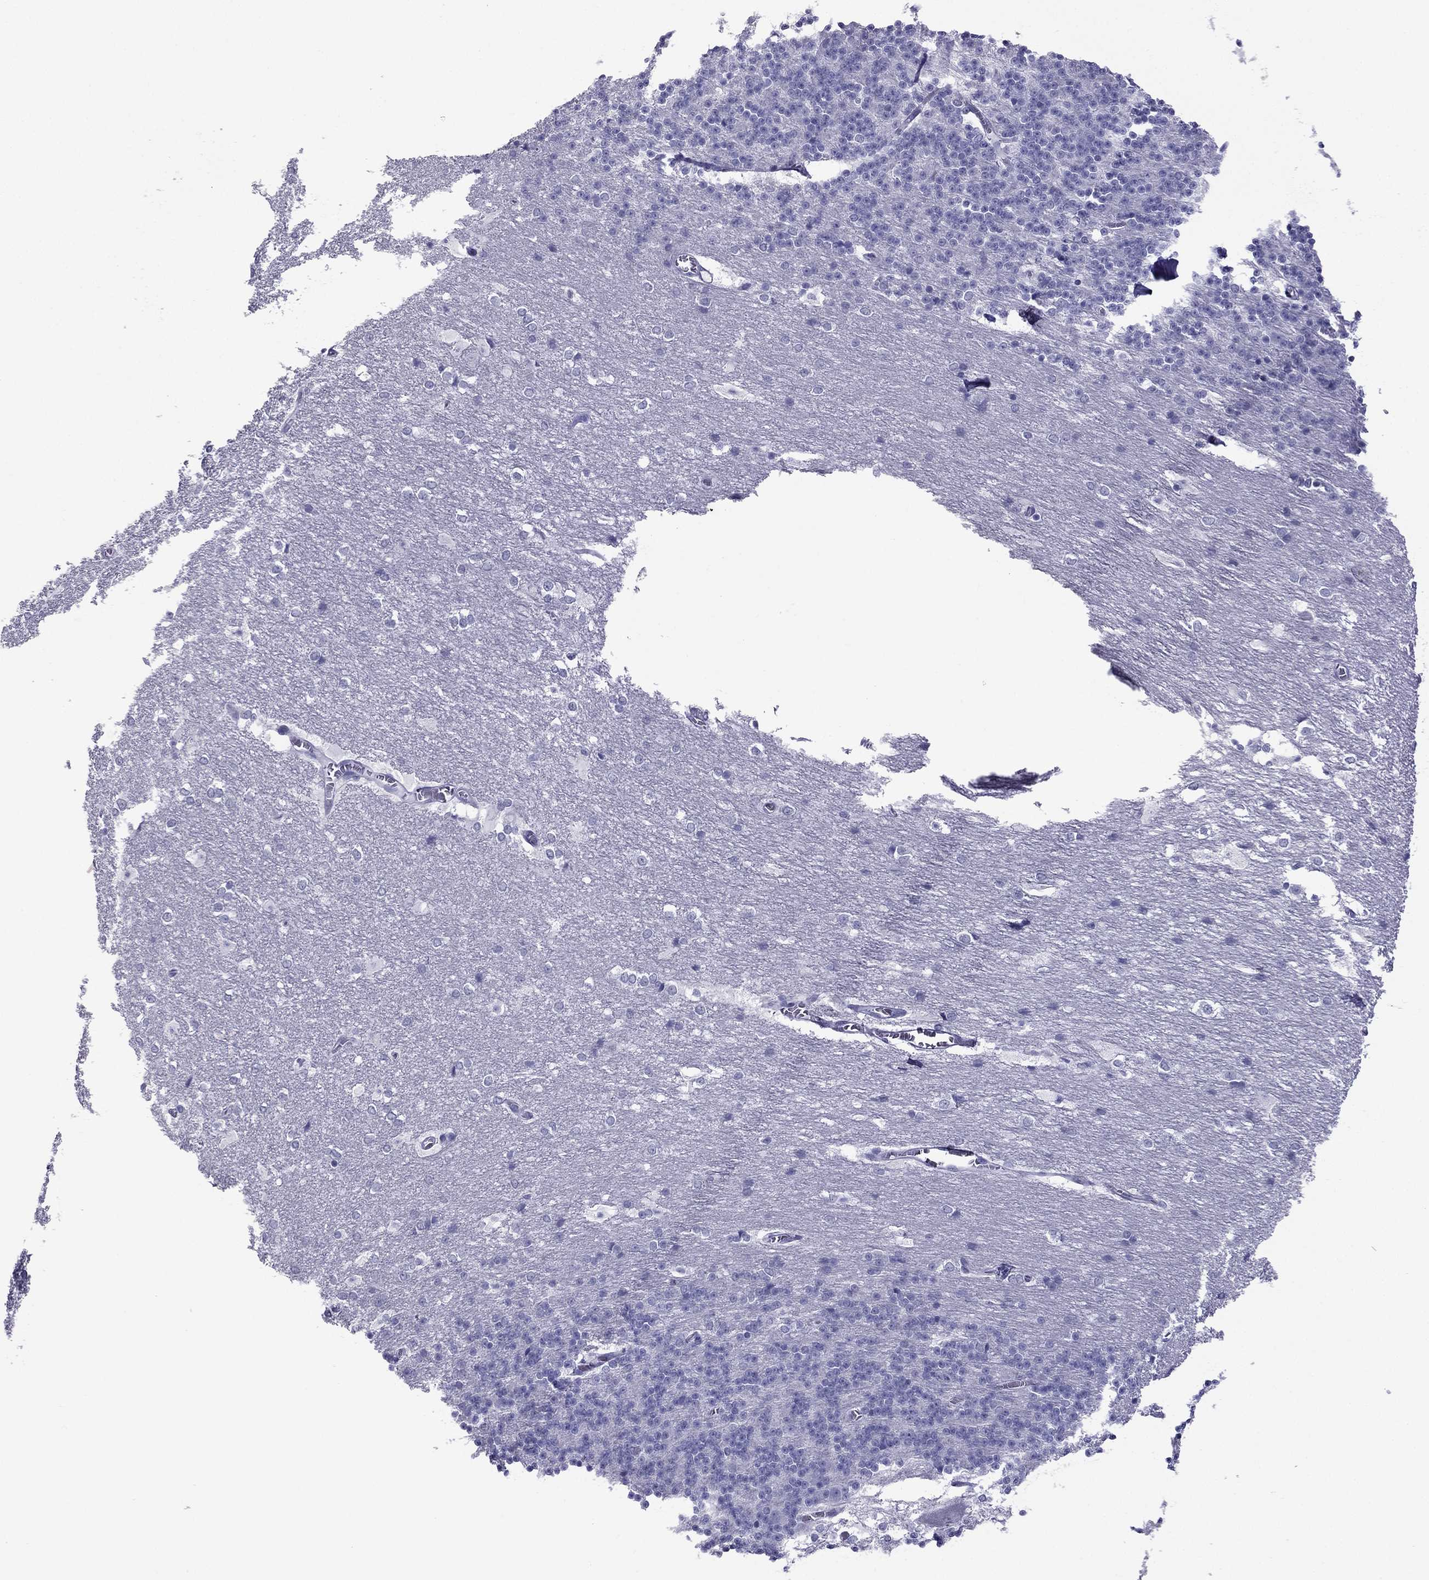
{"staining": {"intensity": "negative", "quantity": "none", "location": "none"}, "tissue": "cerebellum", "cell_type": "Cells in granular layer", "image_type": "normal", "snomed": [{"axis": "morphology", "description": "Normal tissue, NOS"}, {"axis": "topography", "description": "Cerebellum"}], "caption": "DAB (3,3'-diaminobenzidine) immunohistochemical staining of benign human cerebellum displays no significant expression in cells in granular layer.", "gene": "MYLK3", "patient": {"sex": "female", "age": 19}}